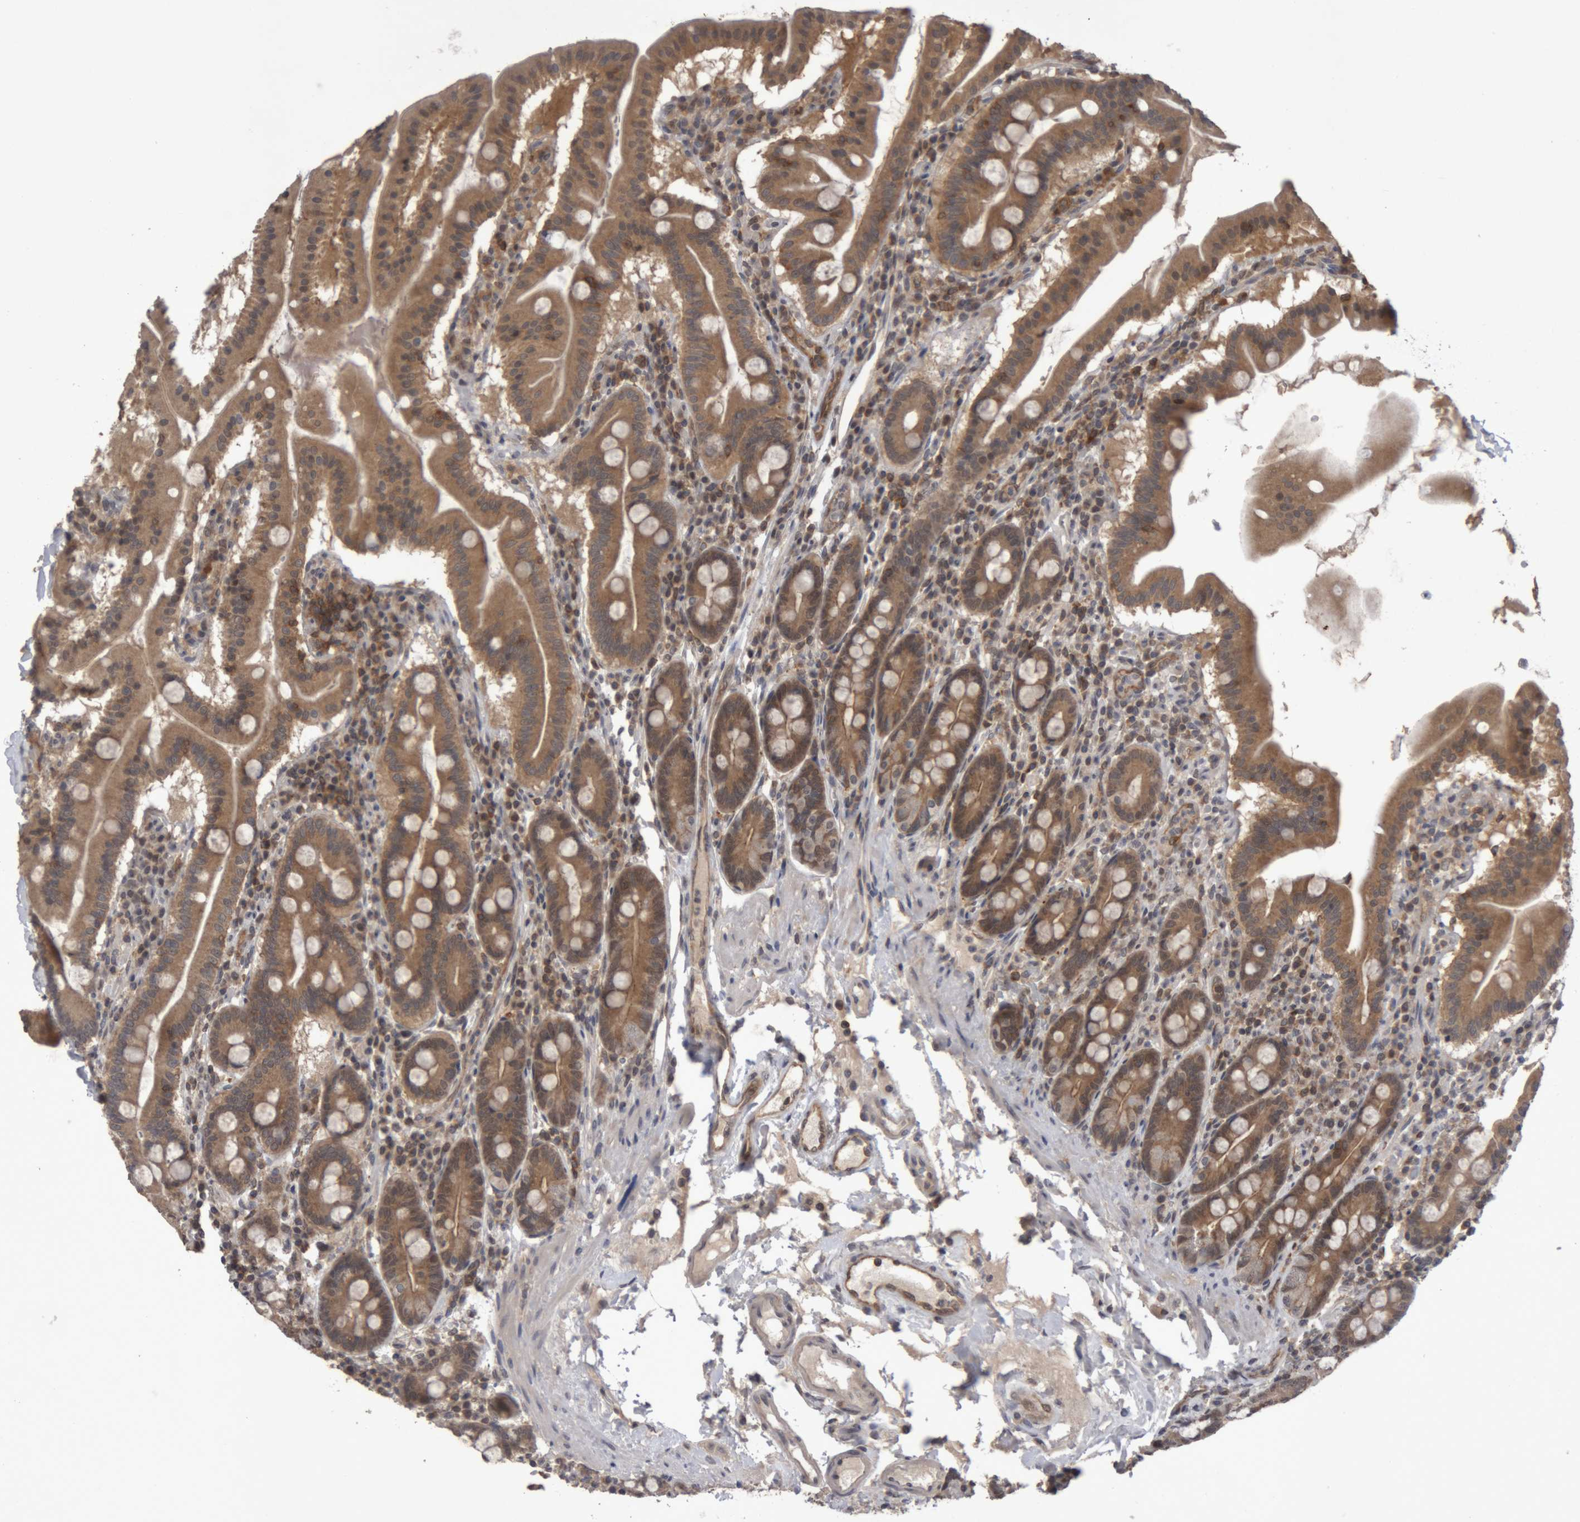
{"staining": {"intensity": "moderate", "quantity": ">75%", "location": "cytoplasmic/membranous"}, "tissue": "duodenum", "cell_type": "Glandular cells", "image_type": "normal", "snomed": [{"axis": "morphology", "description": "Normal tissue, NOS"}, {"axis": "morphology", "description": "Adenocarcinoma, NOS"}, {"axis": "topography", "description": "Pancreas"}, {"axis": "topography", "description": "Duodenum"}], "caption": "IHC (DAB) staining of unremarkable human duodenum exhibits moderate cytoplasmic/membranous protein expression in approximately >75% of glandular cells.", "gene": "NFATC2", "patient": {"sex": "male", "age": 50}}